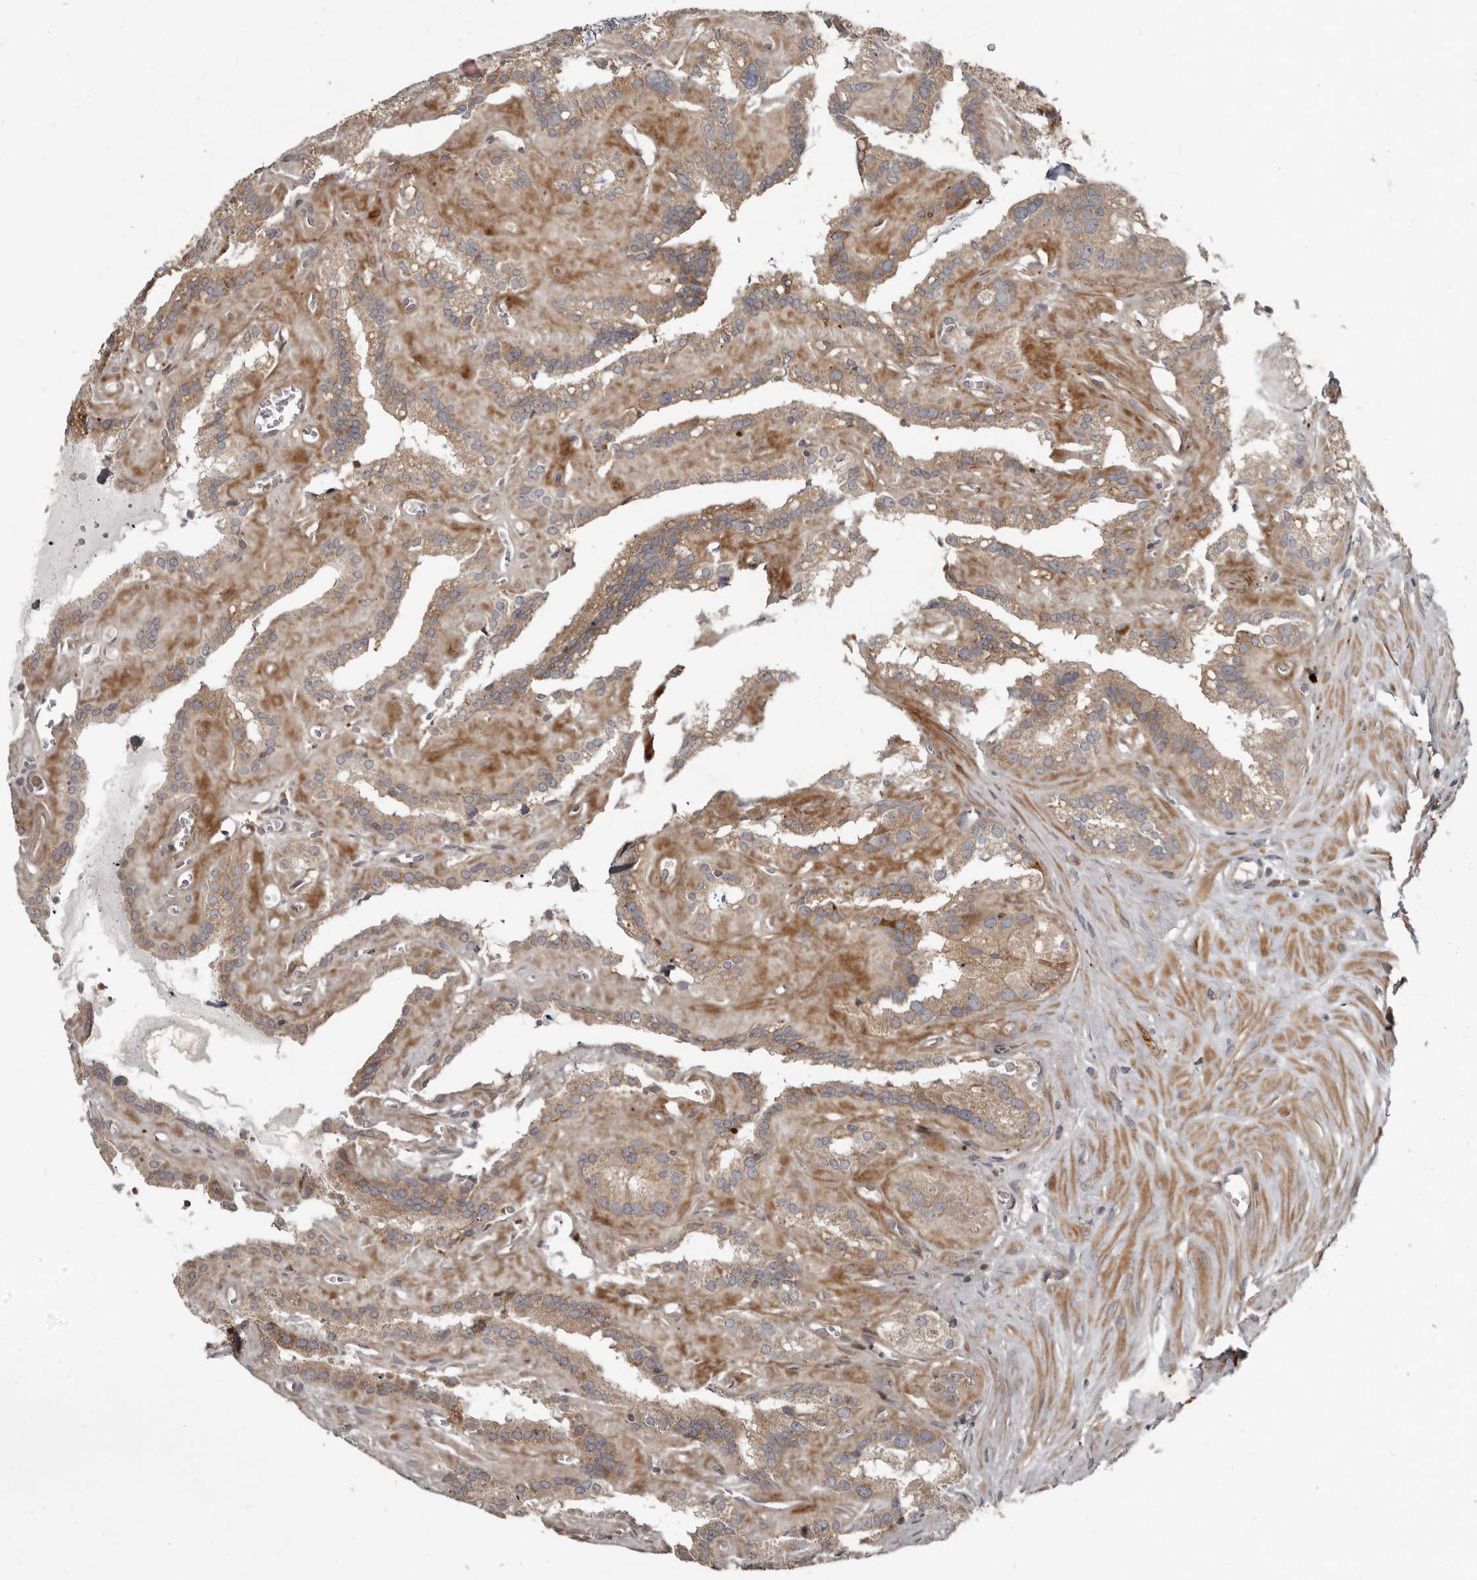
{"staining": {"intensity": "moderate", "quantity": ">75%", "location": "cytoplasmic/membranous"}, "tissue": "seminal vesicle", "cell_type": "Glandular cells", "image_type": "normal", "snomed": [{"axis": "morphology", "description": "Normal tissue, NOS"}, {"axis": "topography", "description": "Prostate"}, {"axis": "topography", "description": "Seminal veicle"}], "caption": "Immunohistochemical staining of unremarkable human seminal vesicle exhibits moderate cytoplasmic/membranous protein expression in about >75% of glandular cells. (DAB IHC with brightfield microscopy, high magnification).", "gene": "FBXO31", "patient": {"sex": "male", "age": 59}}